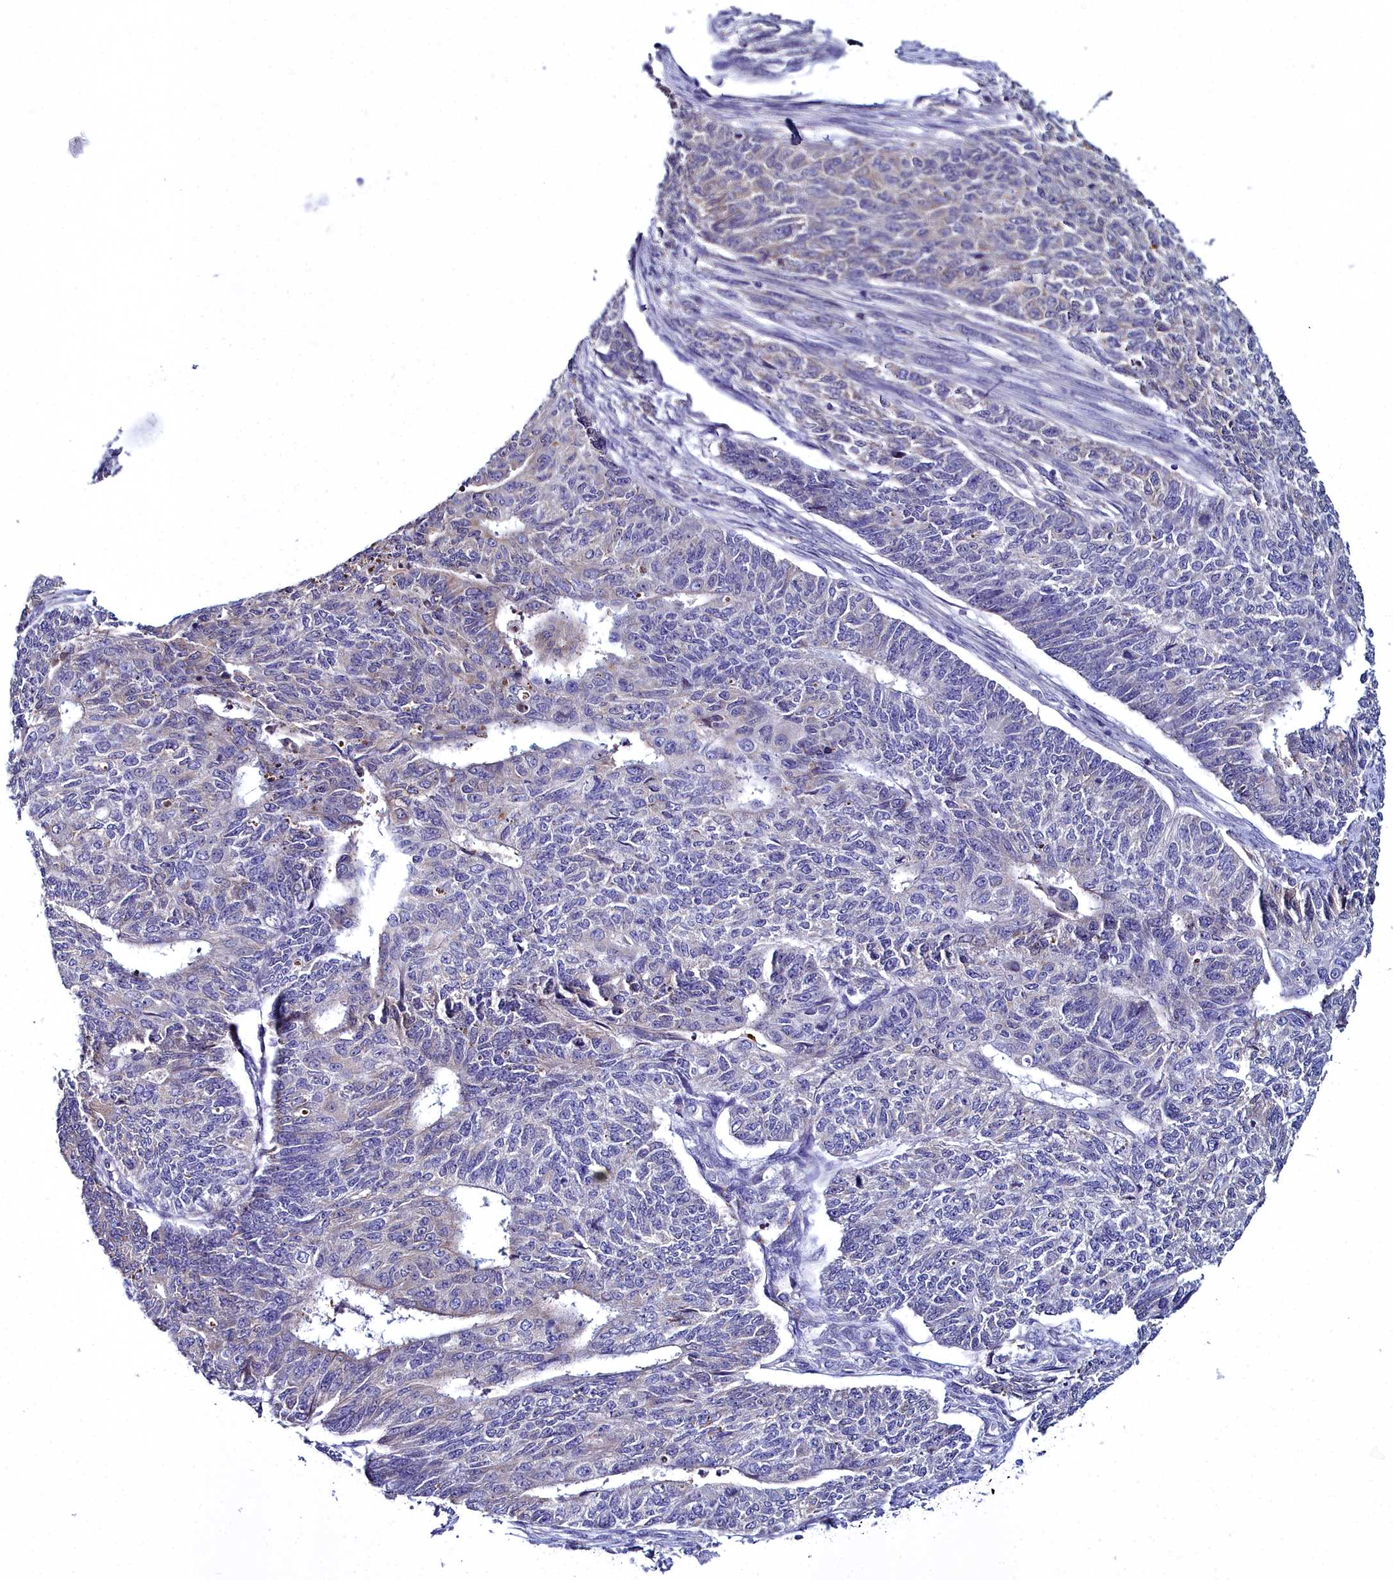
{"staining": {"intensity": "negative", "quantity": "none", "location": "none"}, "tissue": "endometrial cancer", "cell_type": "Tumor cells", "image_type": "cancer", "snomed": [{"axis": "morphology", "description": "Adenocarcinoma, NOS"}, {"axis": "topography", "description": "Endometrium"}], "caption": "Immunohistochemical staining of human endometrial cancer (adenocarcinoma) displays no significant positivity in tumor cells.", "gene": "ELAPOR2", "patient": {"sex": "female", "age": 32}}